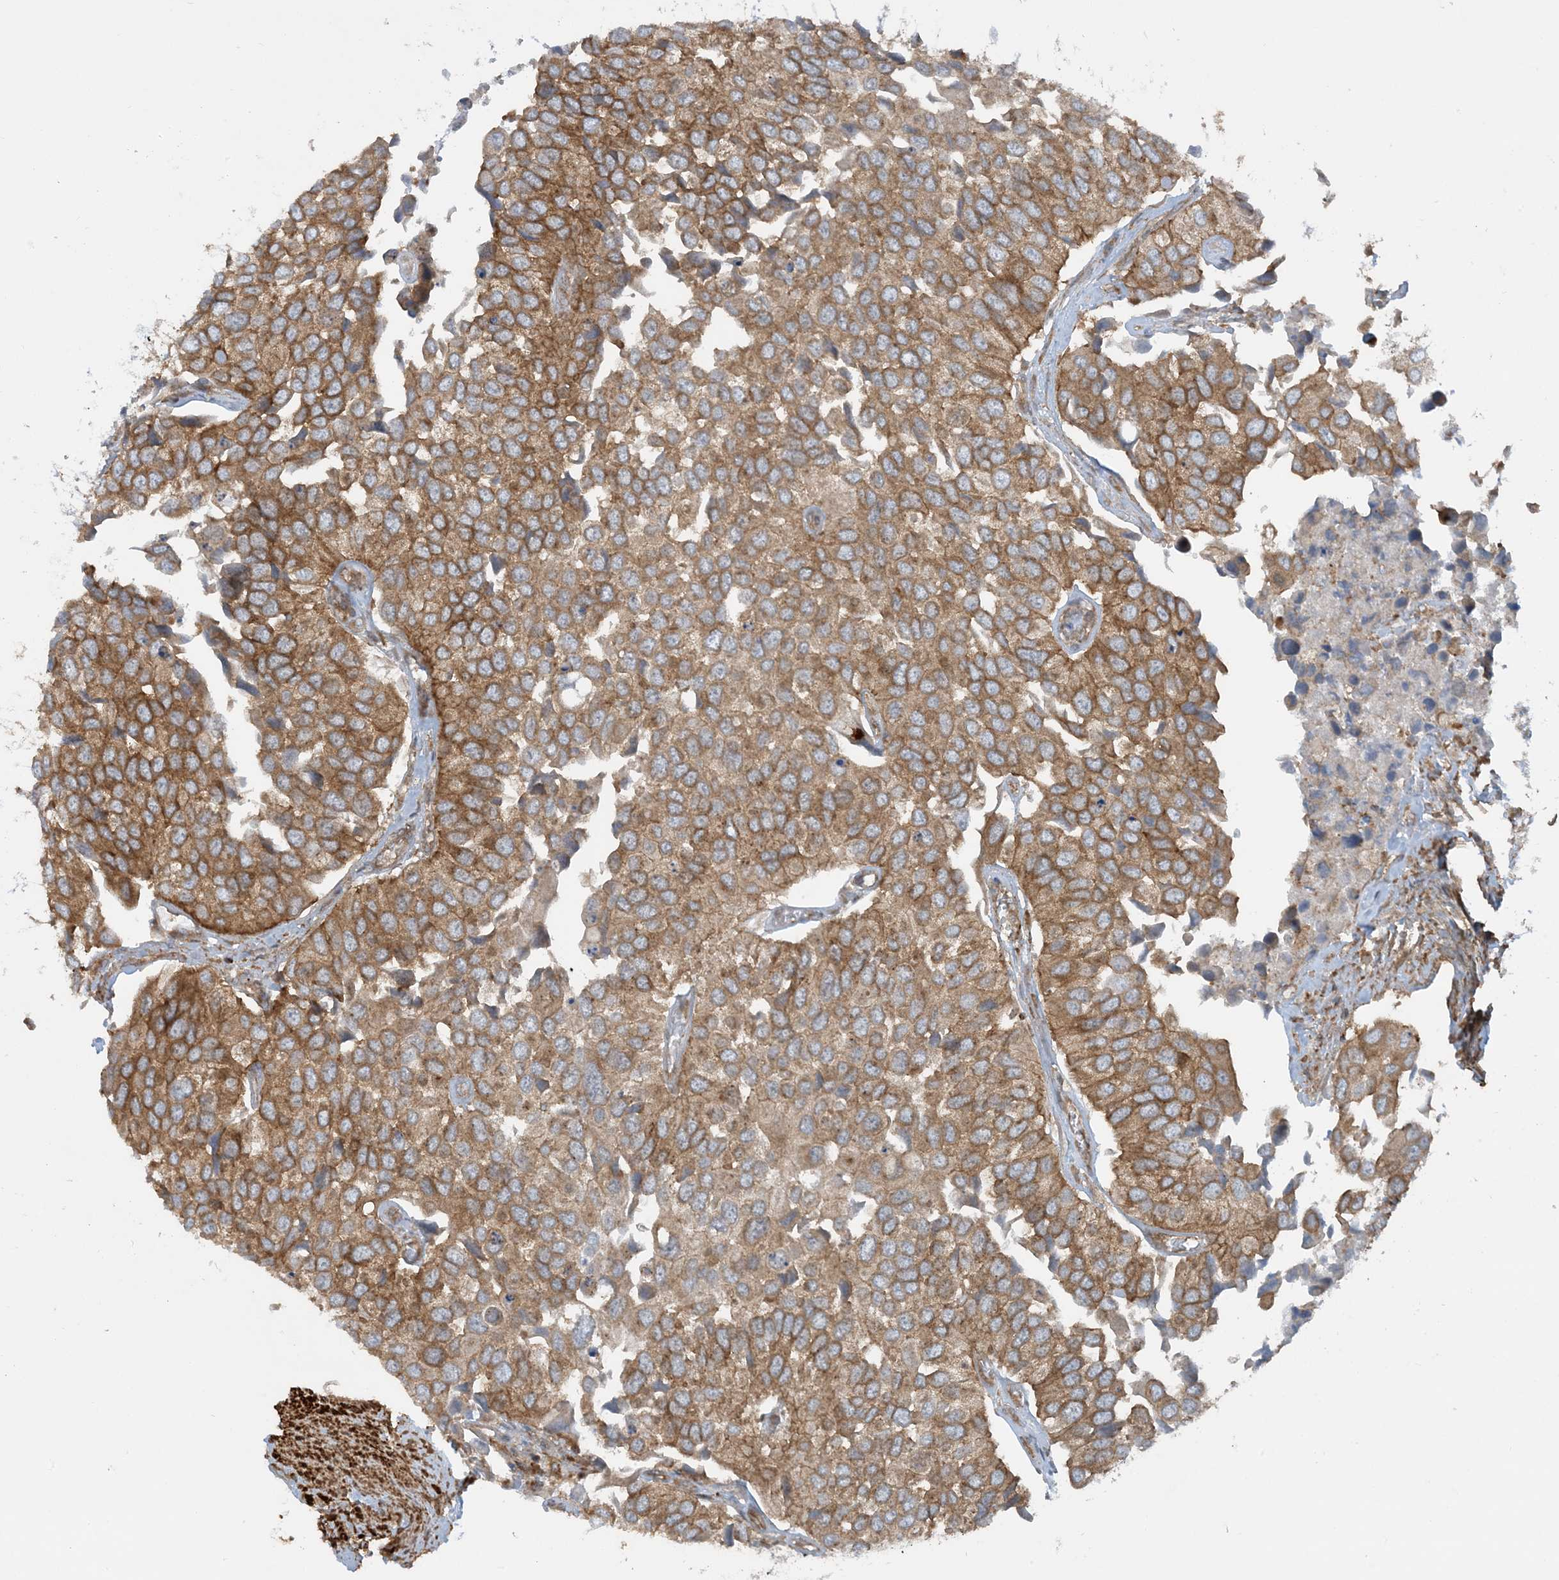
{"staining": {"intensity": "moderate", "quantity": ">75%", "location": "cytoplasmic/membranous"}, "tissue": "urothelial cancer", "cell_type": "Tumor cells", "image_type": "cancer", "snomed": [{"axis": "morphology", "description": "Urothelial carcinoma, High grade"}, {"axis": "topography", "description": "Urinary bladder"}], "caption": "Immunohistochemical staining of high-grade urothelial carcinoma exhibits moderate cytoplasmic/membranous protein expression in approximately >75% of tumor cells.", "gene": "STAM2", "patient": {"sex": "male", "age": 74}}